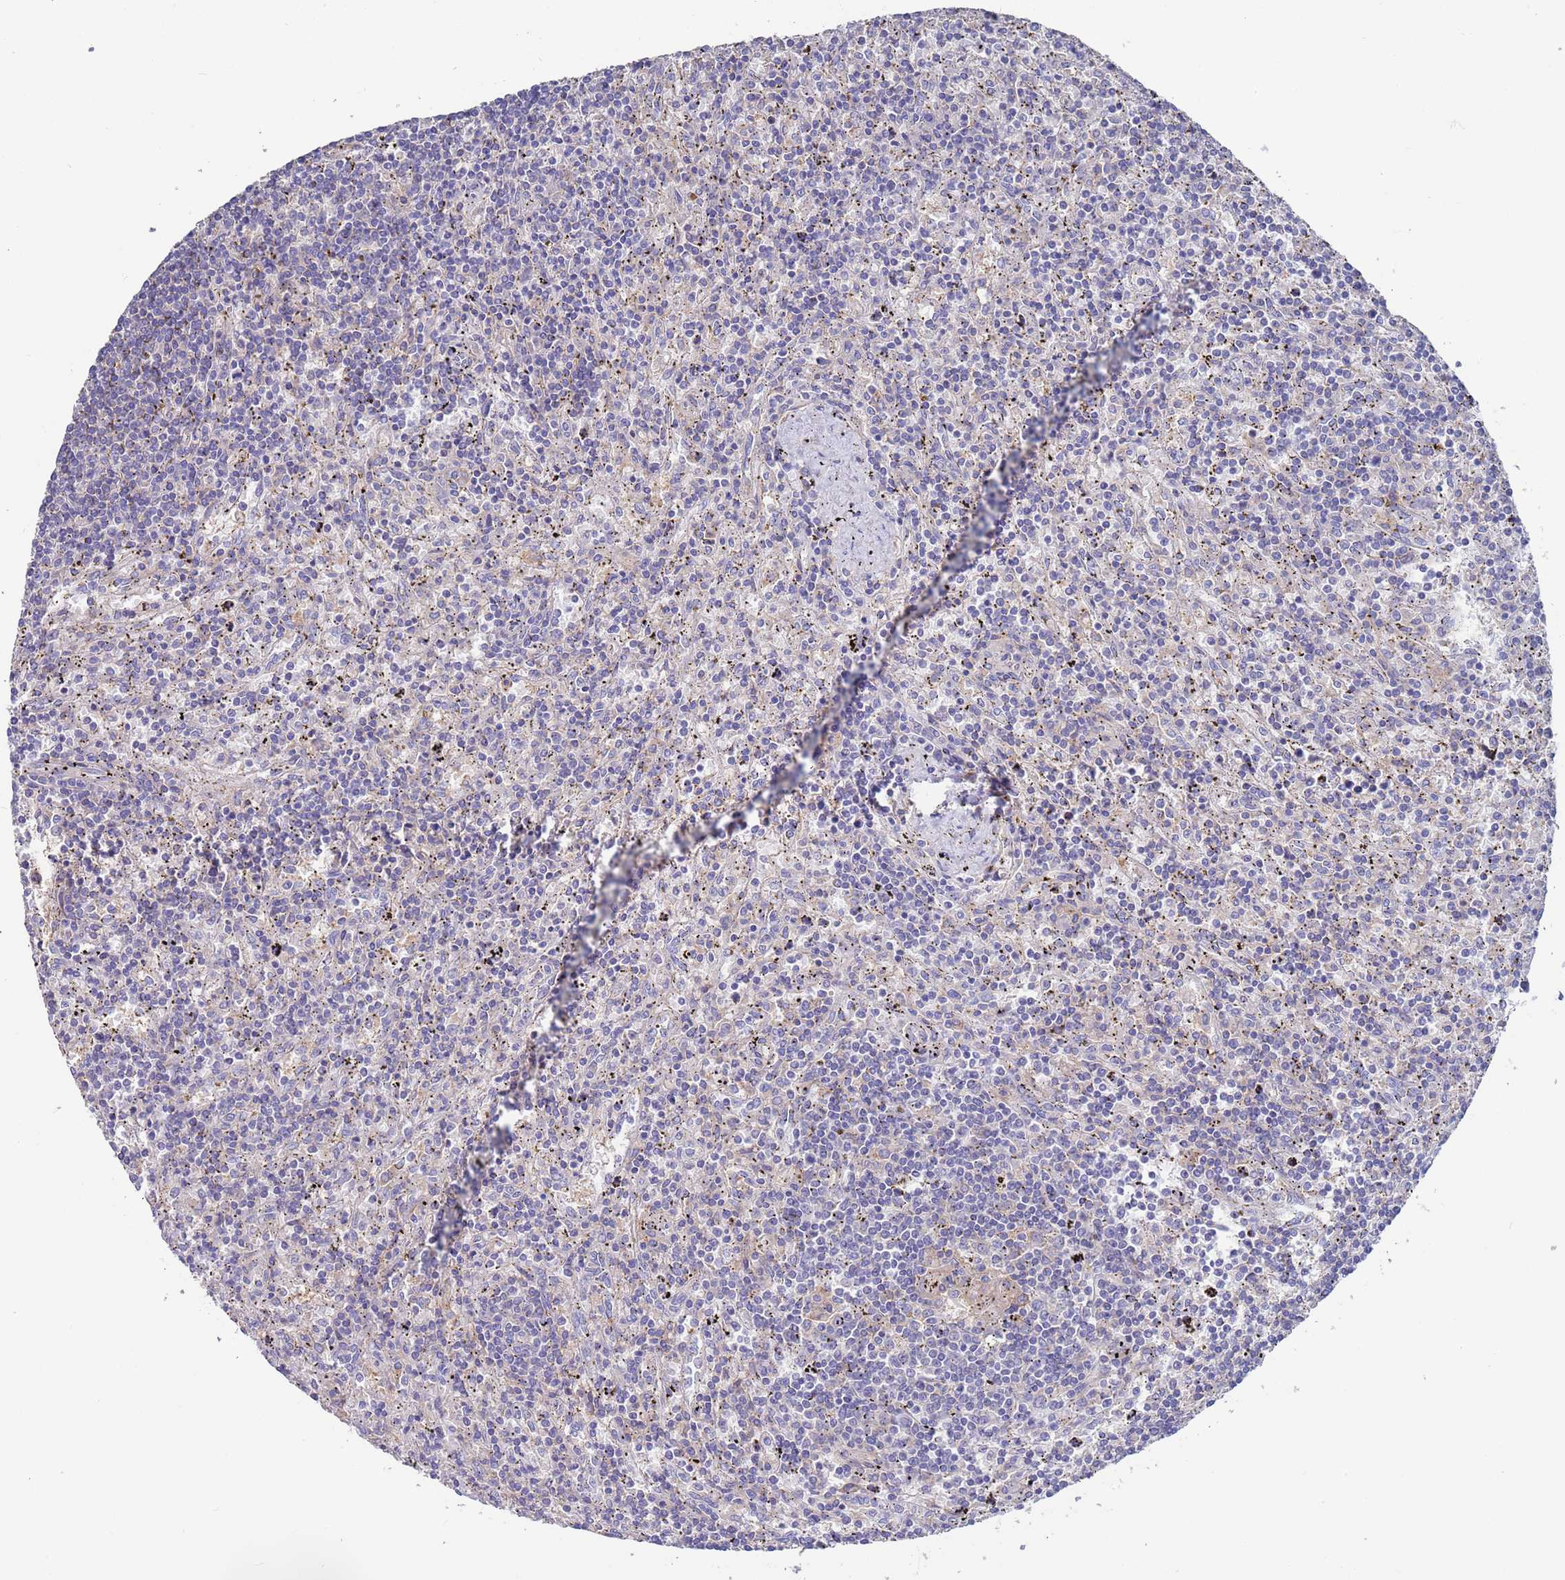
{"staining": {"intensity": "negative", "quantity": "none", "location": "none"}, "tissue": "lymphoma", "cell_type": "Tumor cells", "image_type": "cancer", "snomed": [{"axis": "morphology", "description": "Malignant lymphoma, non-Hodgkin's type, Low grade"}, {"axis": "topography", "description": "Spleen"}], "caption": "Tumor cells are negative for protein expression in human low-grade malignant lymphoma, non-Hodgkin's type.", "gene": "KRTCAP3", "patient": {"sex": "male", "age": 76}}